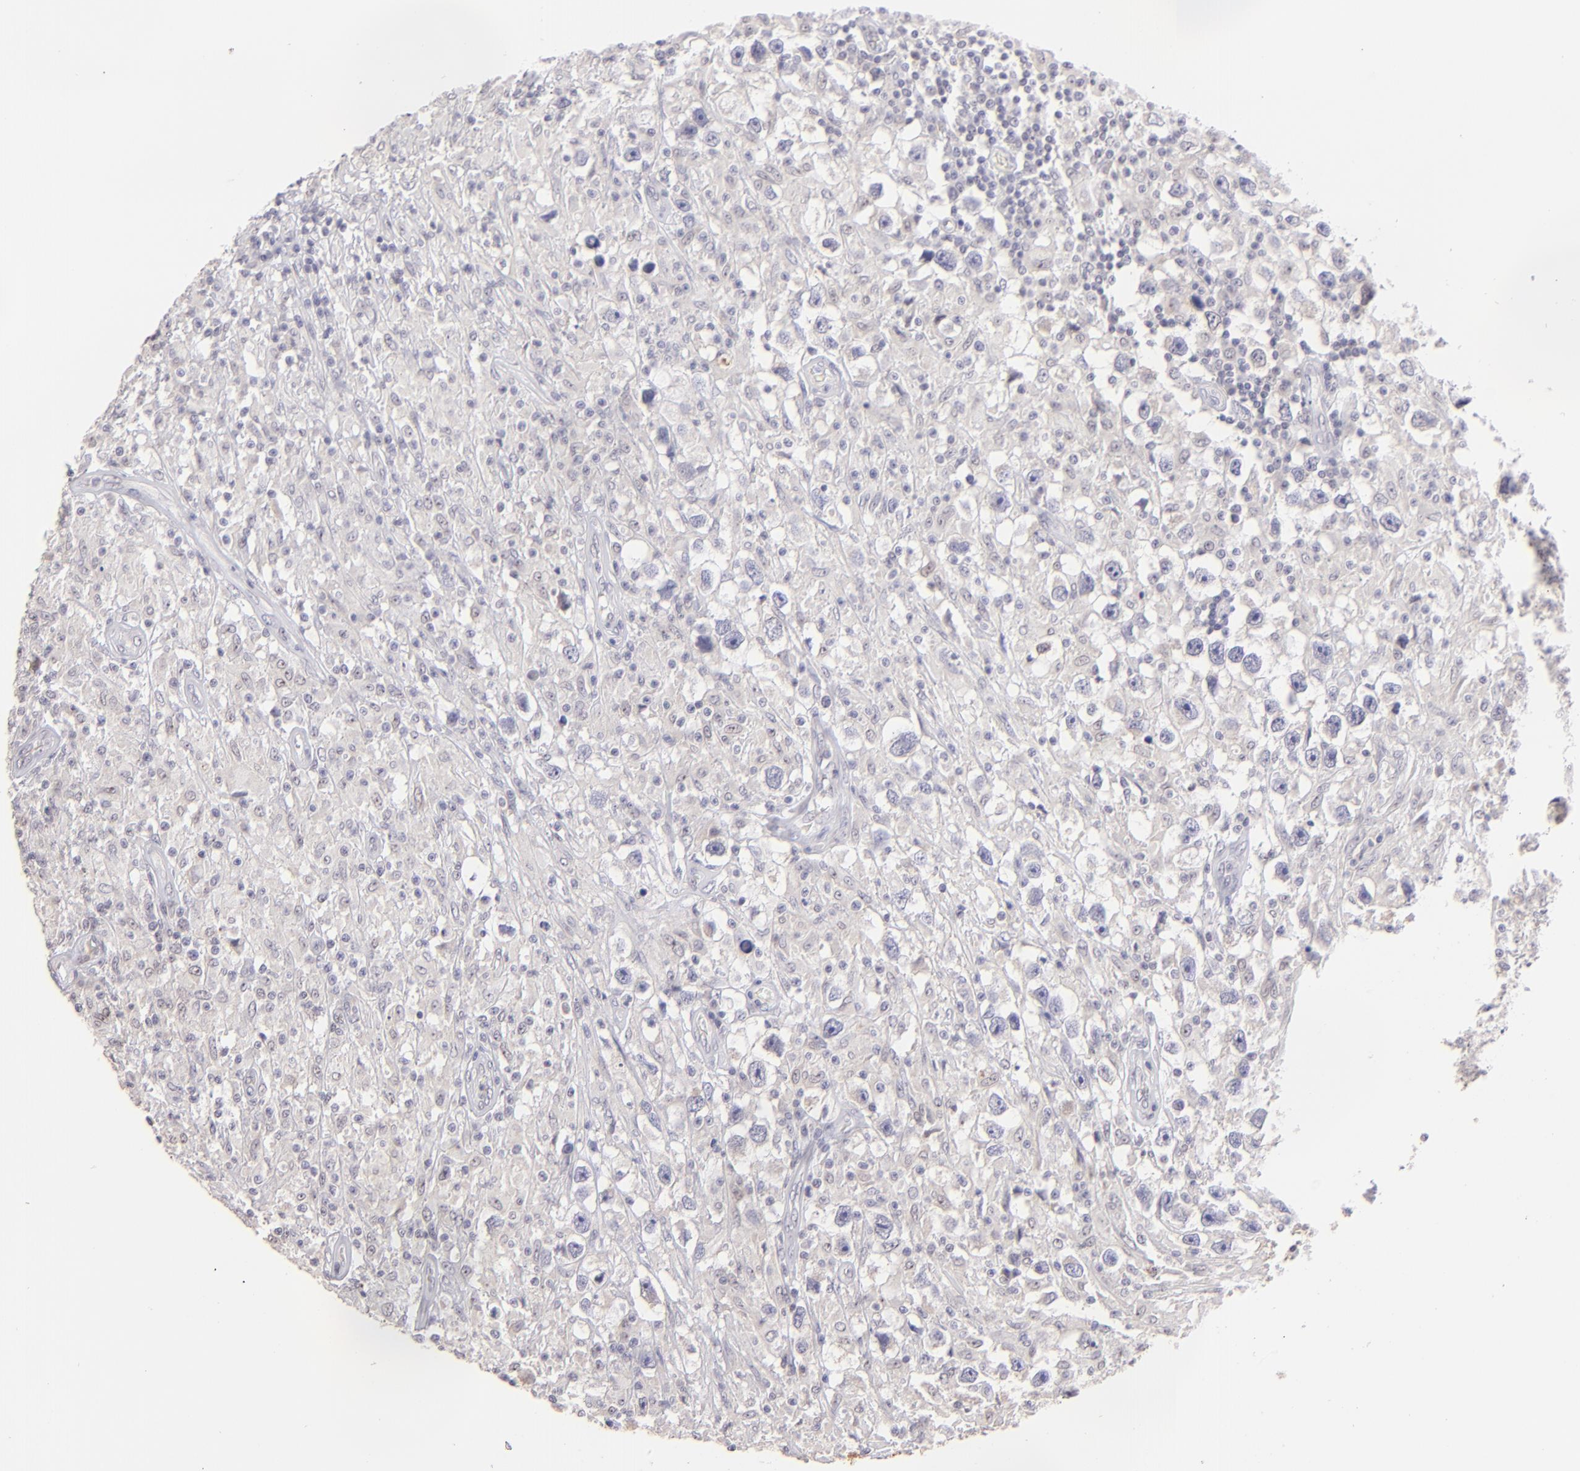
{"staining": {"intensity": "negative", "quantity": "none", "location": "none"}, "tissue": "testis cancer", "cell_type": "Tumor cells", "image_type": "cancer", "snomed": [{"axis": "morphology", "description": "Seminoma, NOS"}, {"axis": "topography", "description": "Testis"}], "caption": "Immunohistochemistry micrograph of neoplastic tissue: human seminoma (testis) stained with DAB (3,3'-diaminobenzidine) exhibits no significant protein positivity in tumor cells.", "gene": "MAGEA1", "patient": {"sex": "male", "age": 34}}